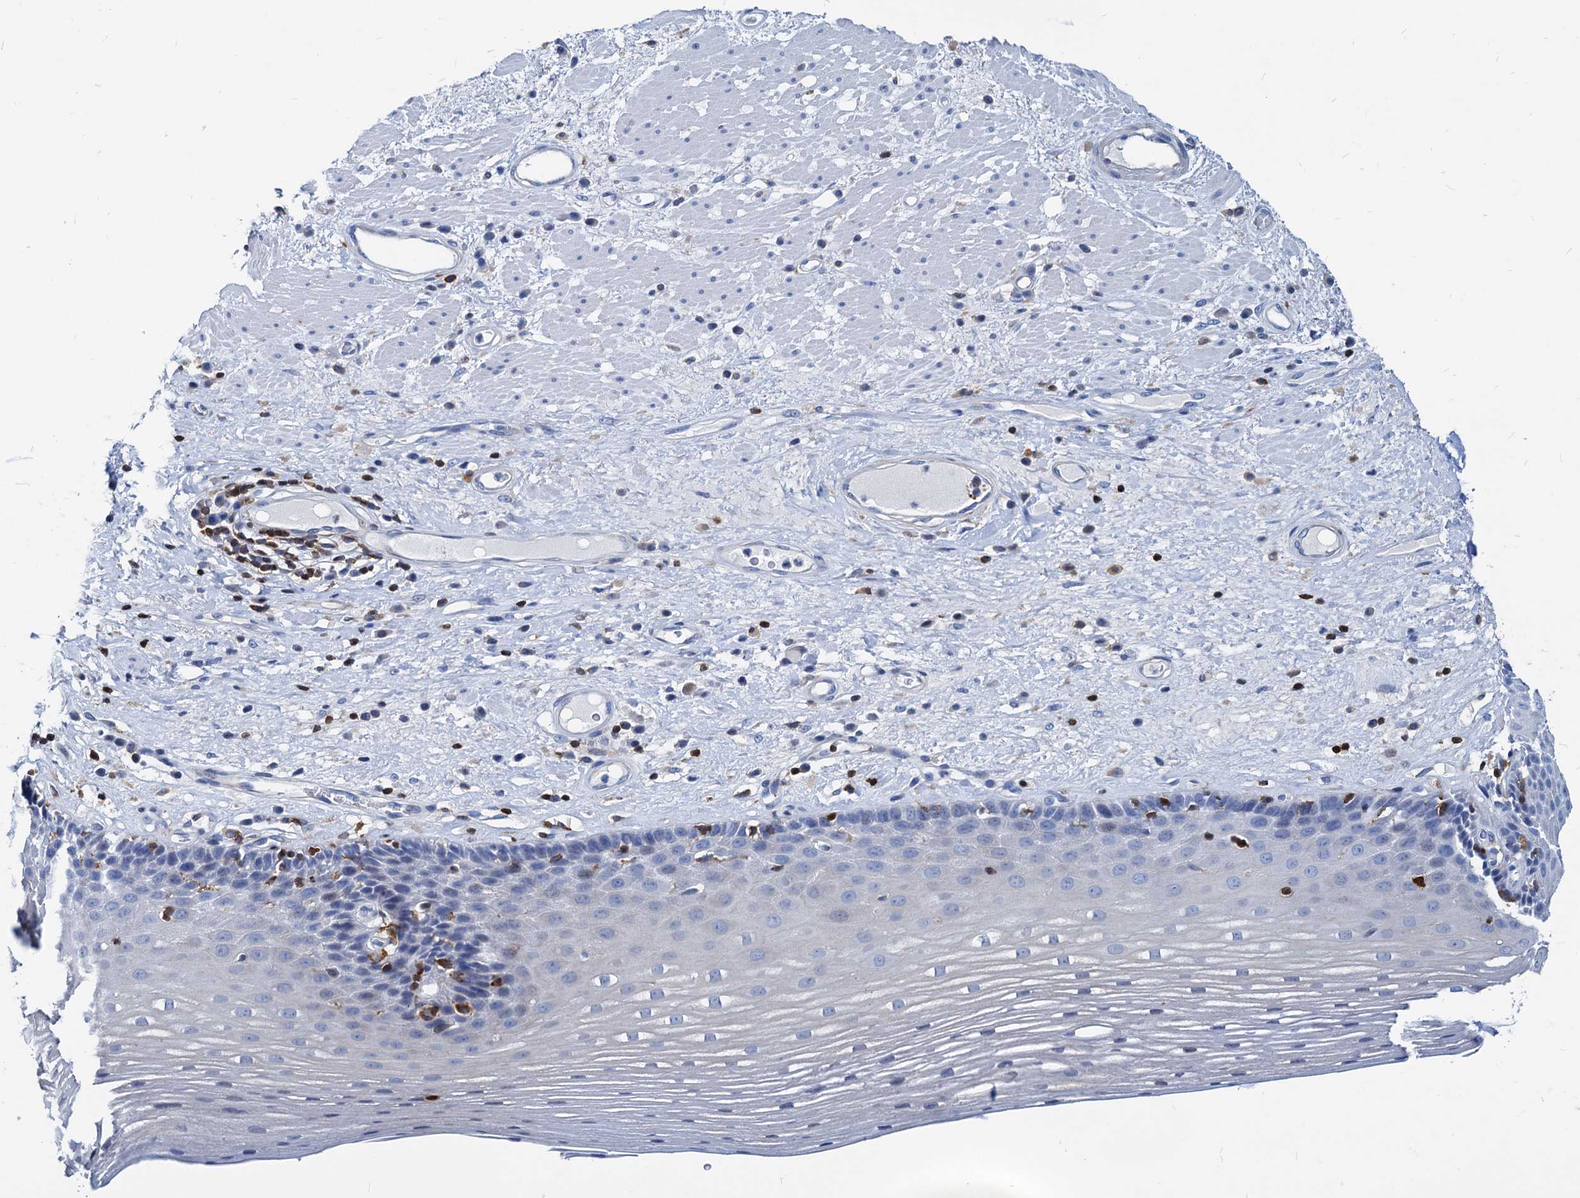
{"staining": {"intensity": "negative", "quantity": "none", "location": "none"}, "tissue": "esophagus", "cell_type": "Squamous epithelial cells", "image_type": "normal", "snomed": [{"axis": "morphology", "description": "Normal tissue, NOS"}, {"axis": "topography", "description": "Esophagus"}], "caption": "Immunohistochemical staining of benign esophagus displays no significant positivity in squamous epithelial cells.", "gene": "LCP2", "patient": {"sex": "male", "age": 62}}